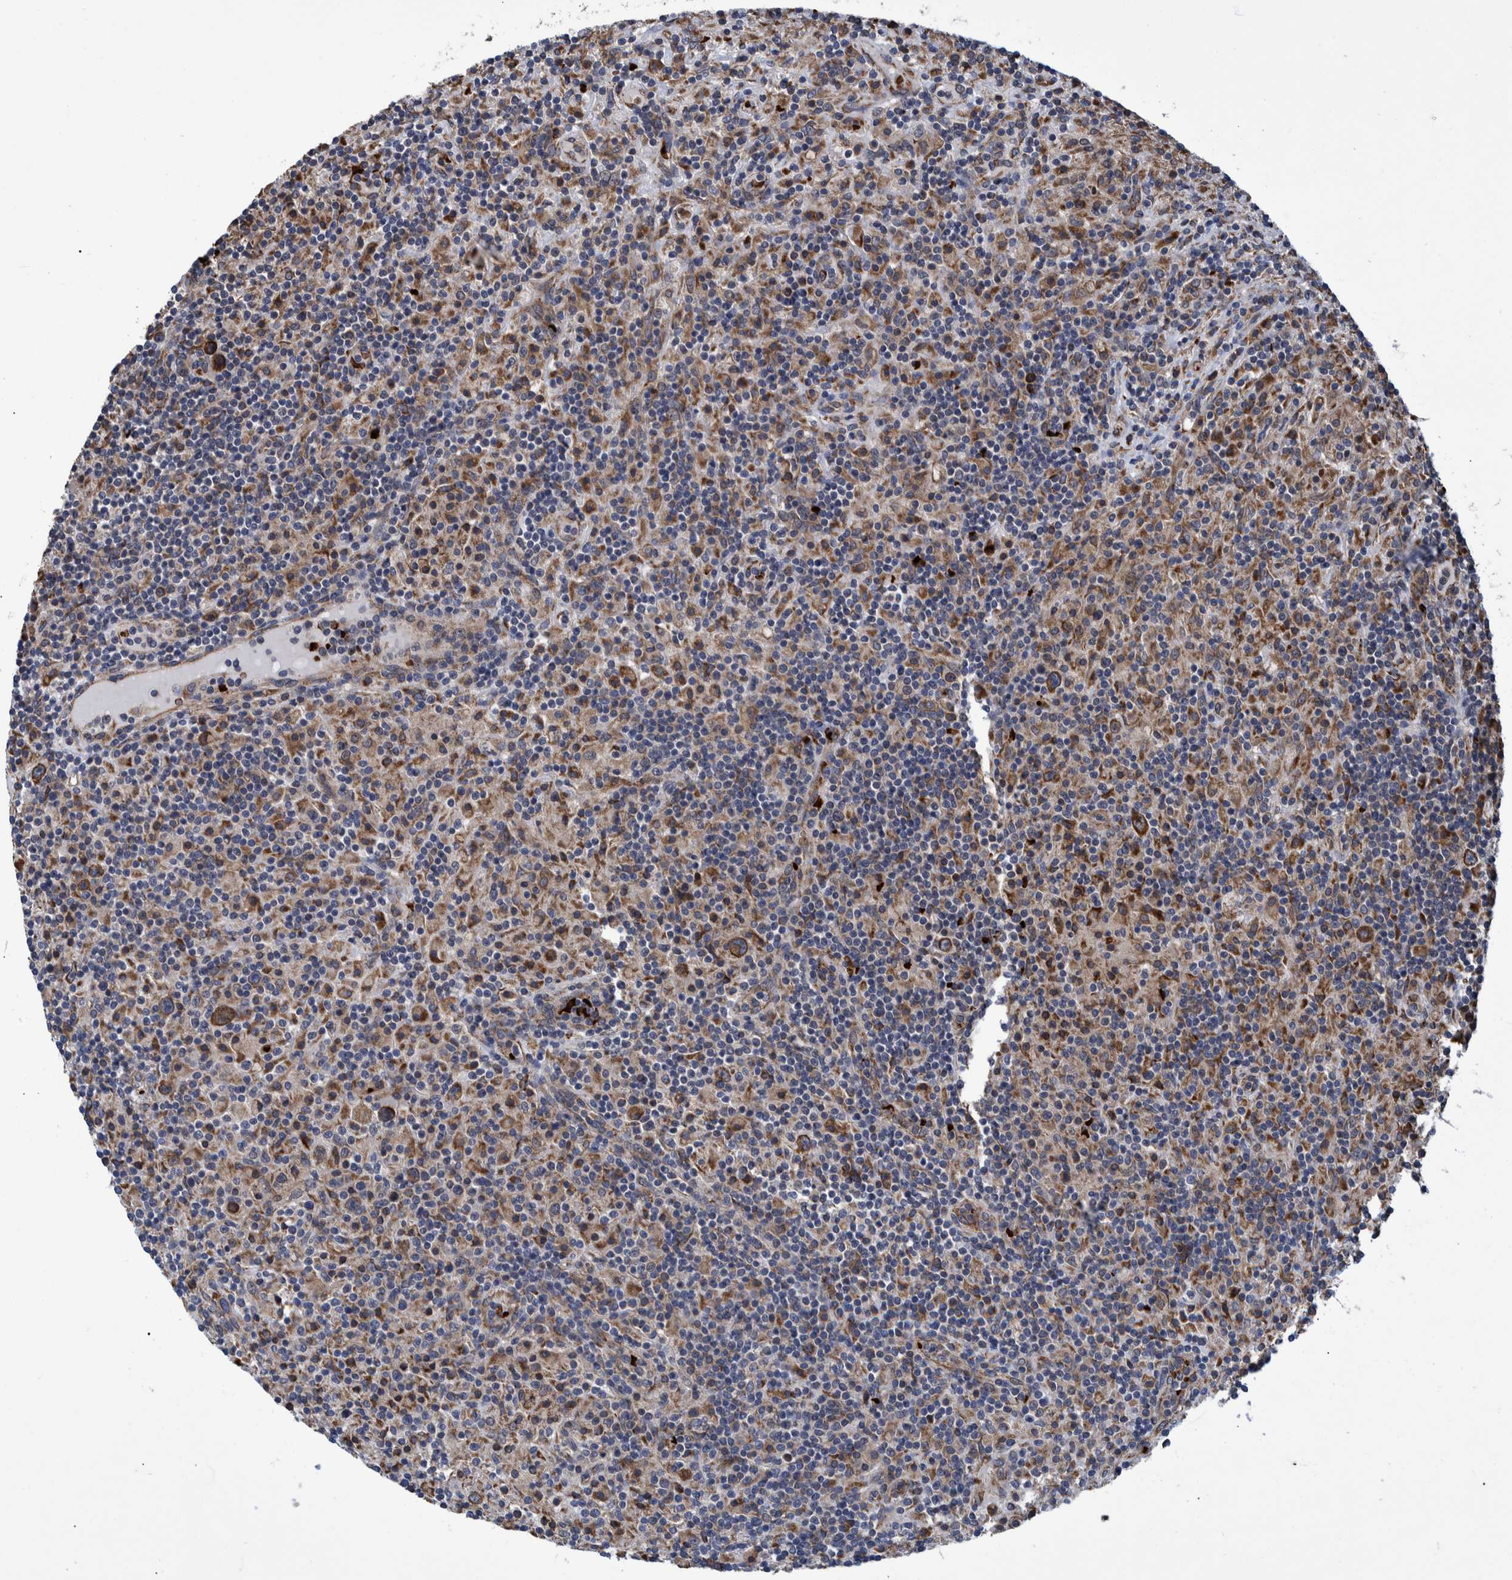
{"staining": {"intensity": "moderate", "quantity": ">75%", "location": "cytoplasmic/membranous"}, "tissue": "lymphoma", "cell_type": "Tumor cells", "image_type": "cancer", "snomed": [{"axis": "morphology", "description": "Hodgkin's disease, NOS"}, {"axis": "topography", "description": "Lymph node"}], "caption": "IHC (DAB (3,3'-diaminobenzidine)) staining of human Hodgkin's disease shows moderate cytoplasmic/membranous protein expression in approximately >75% of tumor cells.", "gene": "SPAG5", "patient": {"sex": "male", "age": 70}}